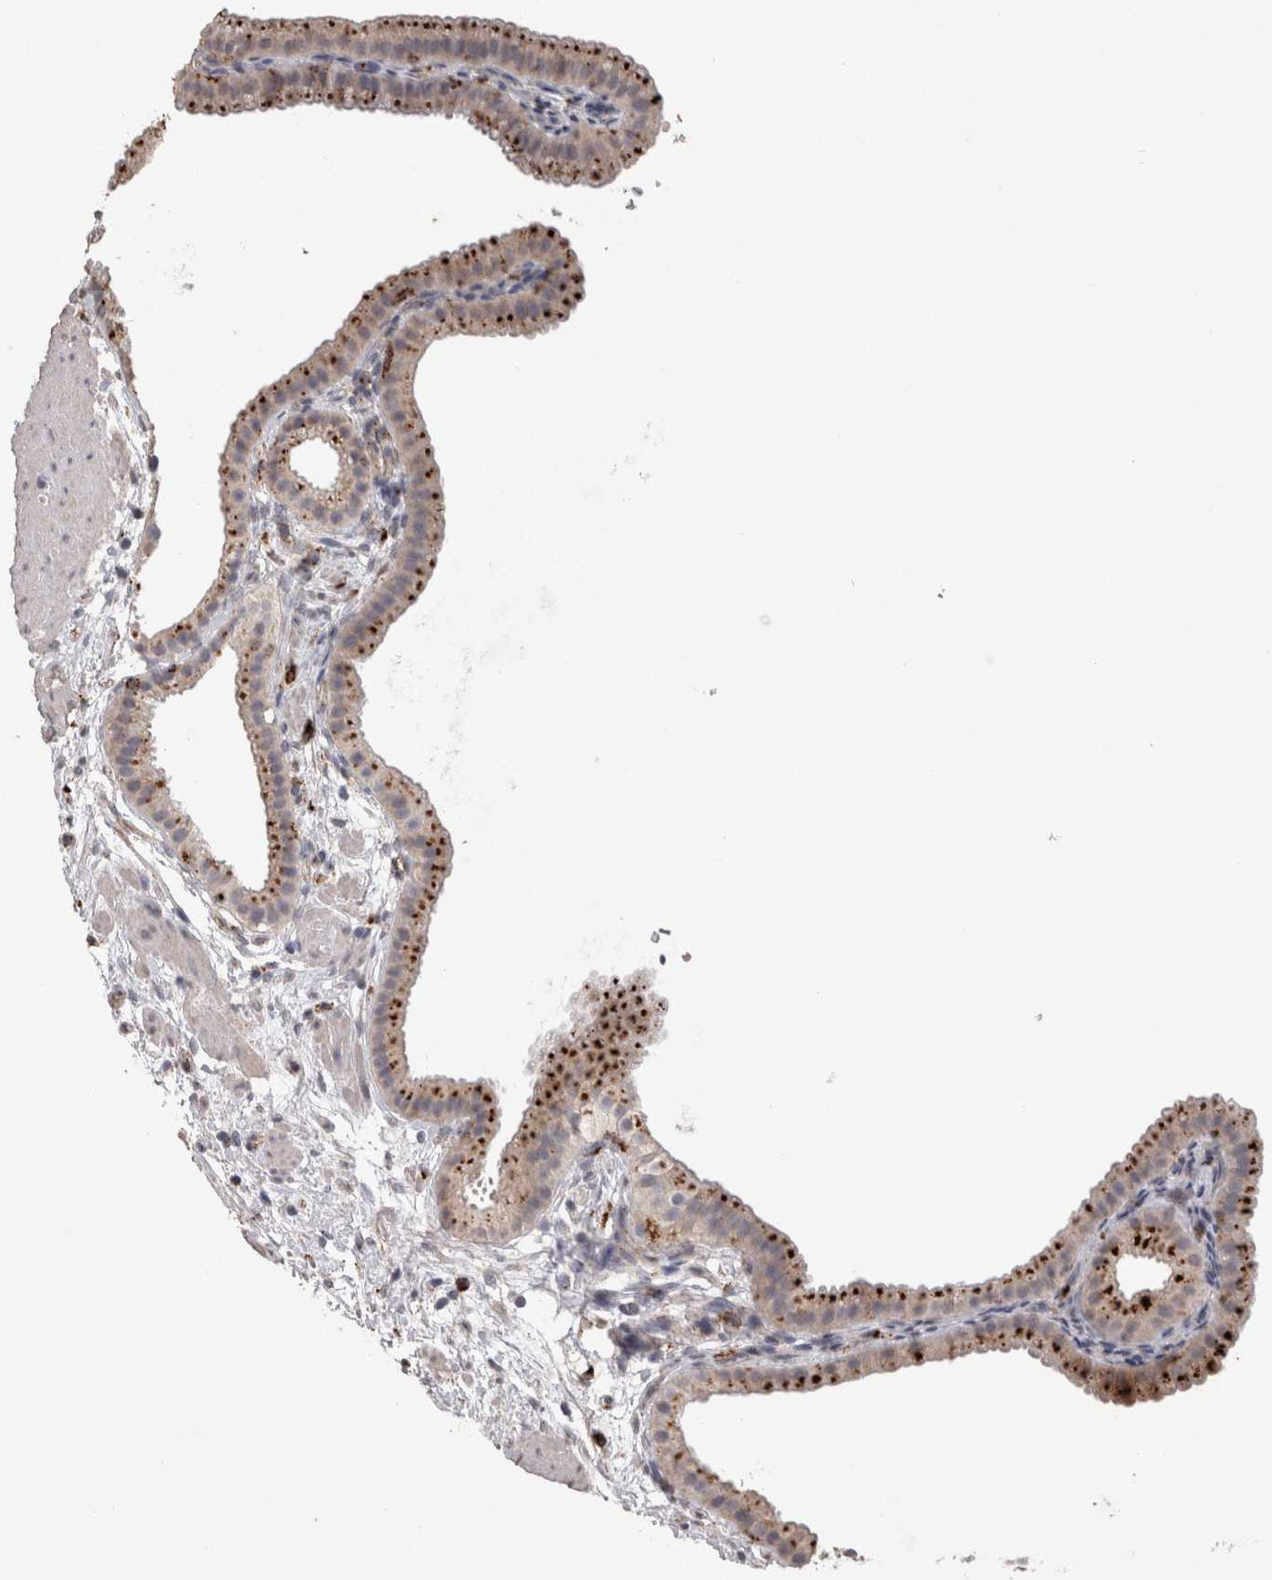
{"staining": {"intensity": "moderate", "quantity": ">75%", "location": "cytoplasmic/membranous"}, "tissue": "gallbladder", "cell_type": "Glandular cells", "image_type": "normal", "snomed": [{"axis": "morphology", "description": "Normal tissue, NOS"}, {"axis": "topography", "description": "Gallbladder"}], "caption": "Immunohistochemical staining of unremarkable human gallbladder demonstrates >75% levels of moderate cytoplasmic/membranous protein staining in about >75% of glandular cells.", "gene": "CTSZ", "patient": {"sex": "female", "age": 64}}